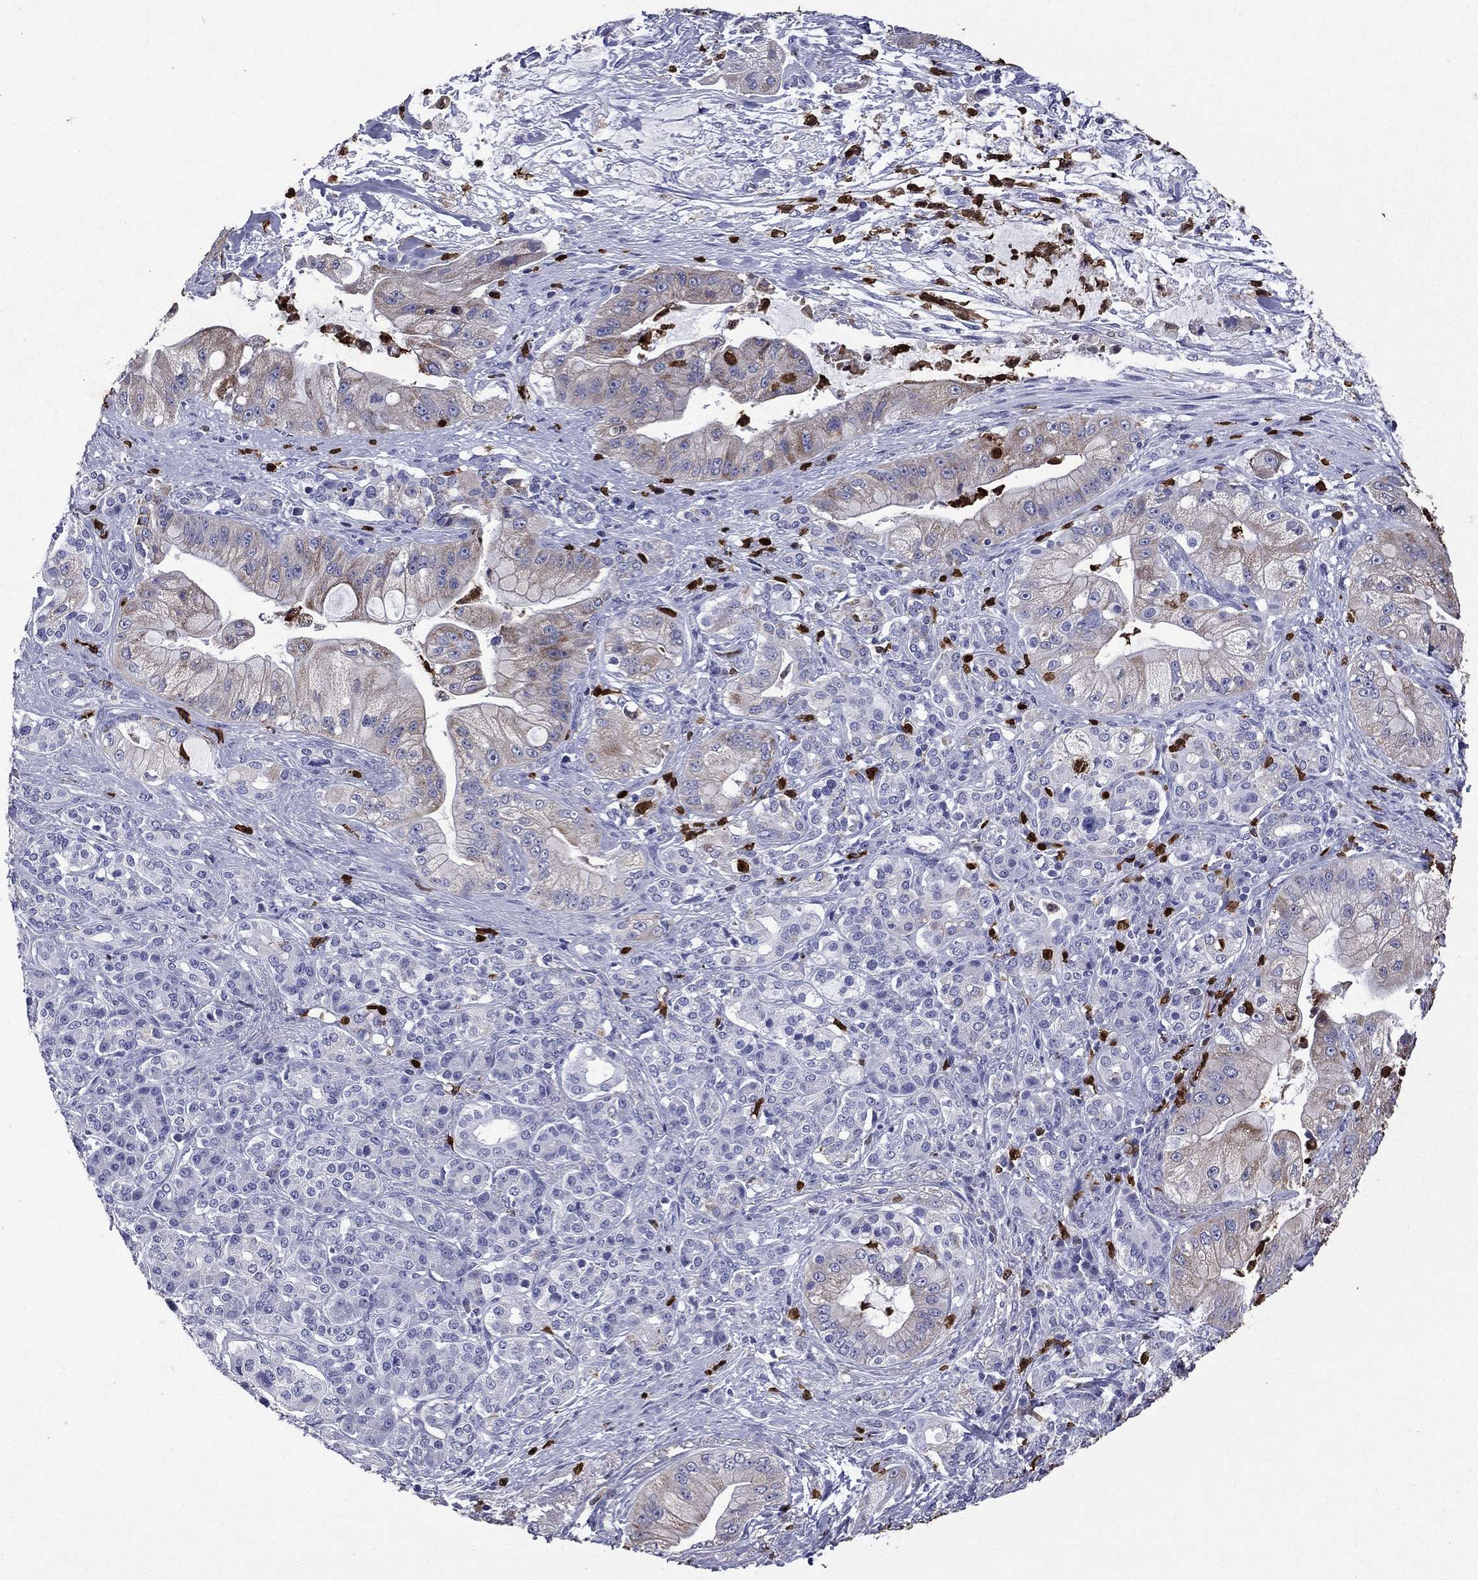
{"staining": {"intensity": "weak", "quantity": "<25%", "location": "cytoplasmic/membranous"}, "tissue": "pancreatic cancer", "cell_type": "Tumor cells", "image_type": "cancer", "snomed": [{"axis": "morphology", "description": "Normal tissue, NOS"}, {"axis": "morphology", "description": "Inflammation, NOS"}, {"axis": "morphology", "description": "Adenocarcinoma, NOS"}, {"axis": "topography", "description": "Pancreas"}], "caption": "This is an immunohistochemistry histopathology image of human adenocarcinoma (pancreatic). There is no staining in tumor cells.", "gene": "TRIM29", "patient": {"sex": "male", "age": 57}}